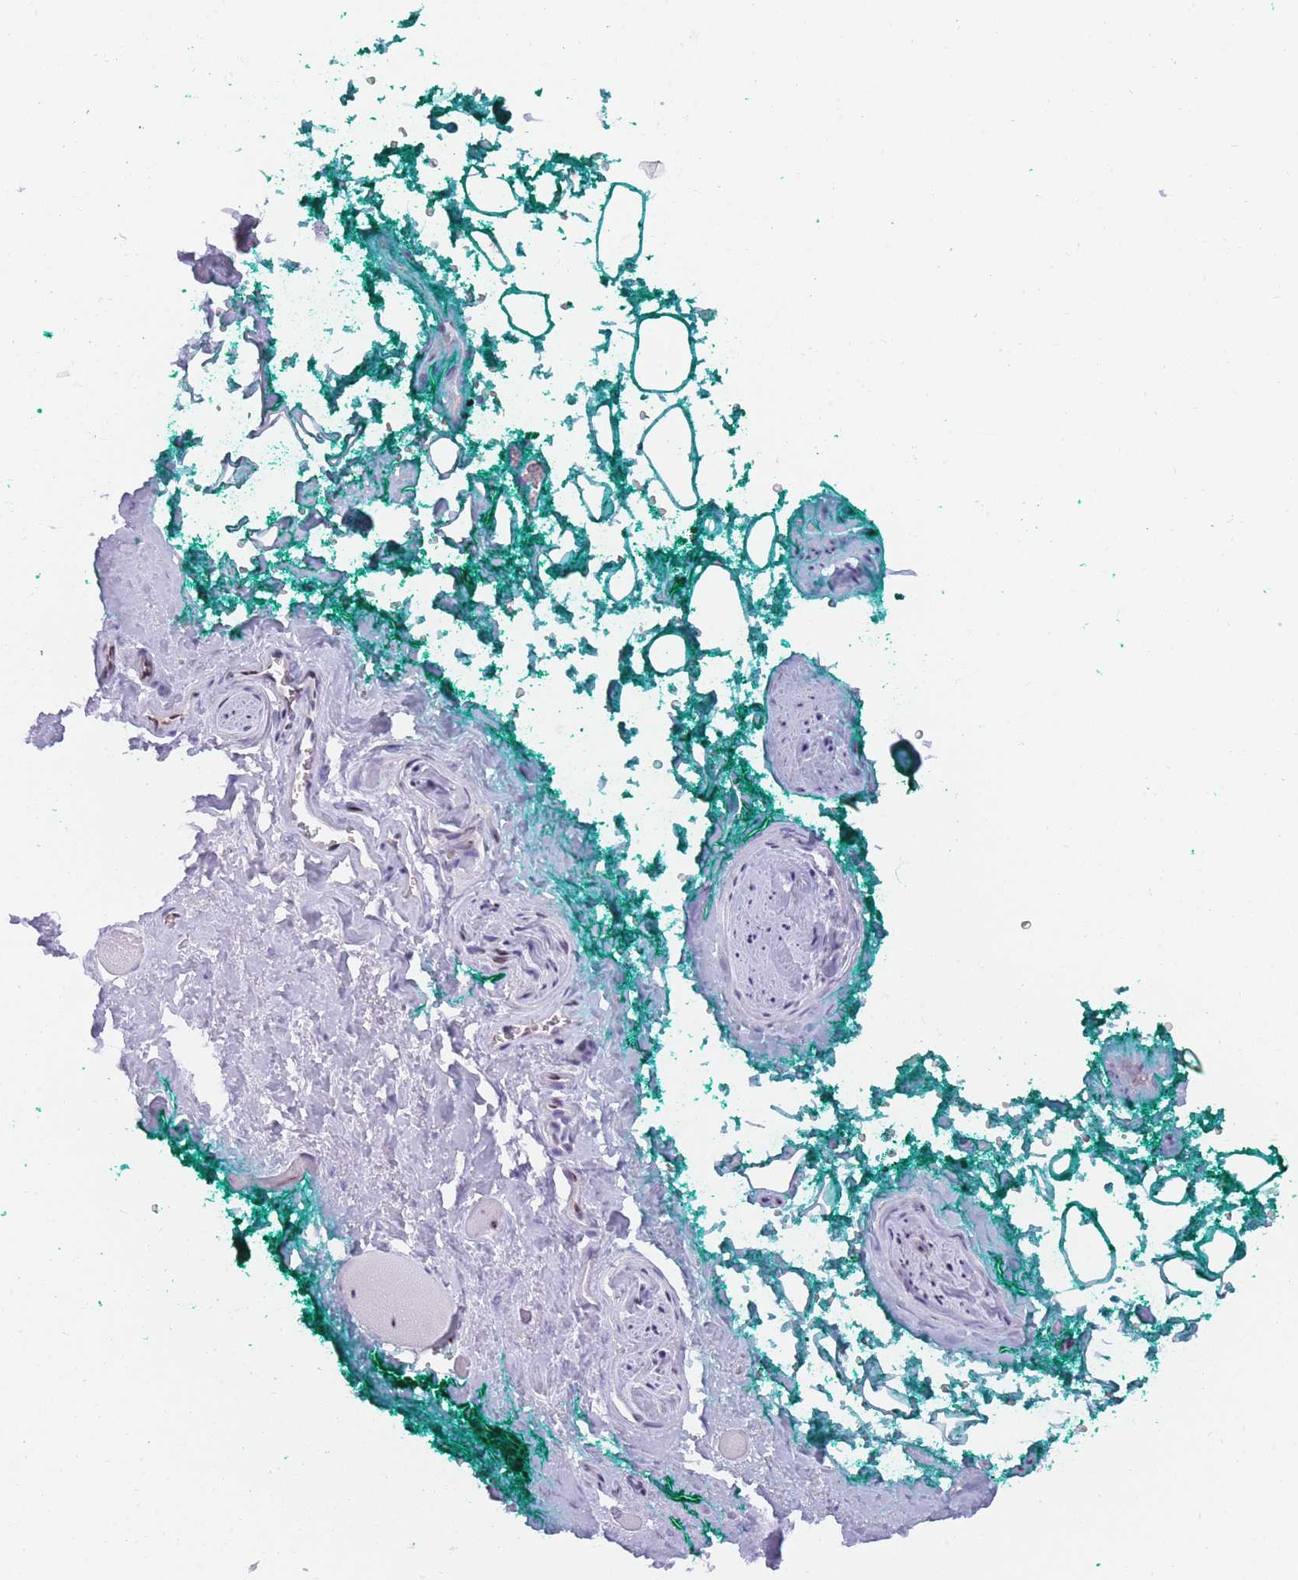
{"staining": {"intensity": "strong", "quantity": "<25%", "location": "nuclear"}, "tissue": "adipose tissue", "cell_type": "Adipocytes", "image_type": "normal", "snomed": [{"axis": "morphology", "description": "Normal tissue, NOS"}, {"axis": "morphology", "description": "Adenocarcinoma, High grade"}, {"axis": "topography", "description": "Prostate"}, {"axis": "topography", "description": "Peripheral nerve tissue"}], "caption": "Adipose tissue stained with immunohistochemistry demonstrates strong nuclear positivity in approximately <25% of adipocytes. The staining was performed using DAB, with brown indicating positive protein expression. Nuclei are stained blue with hematoxylin.", "gene": "TMEM35B", "patient": {"sex": "male", "age": 68}}